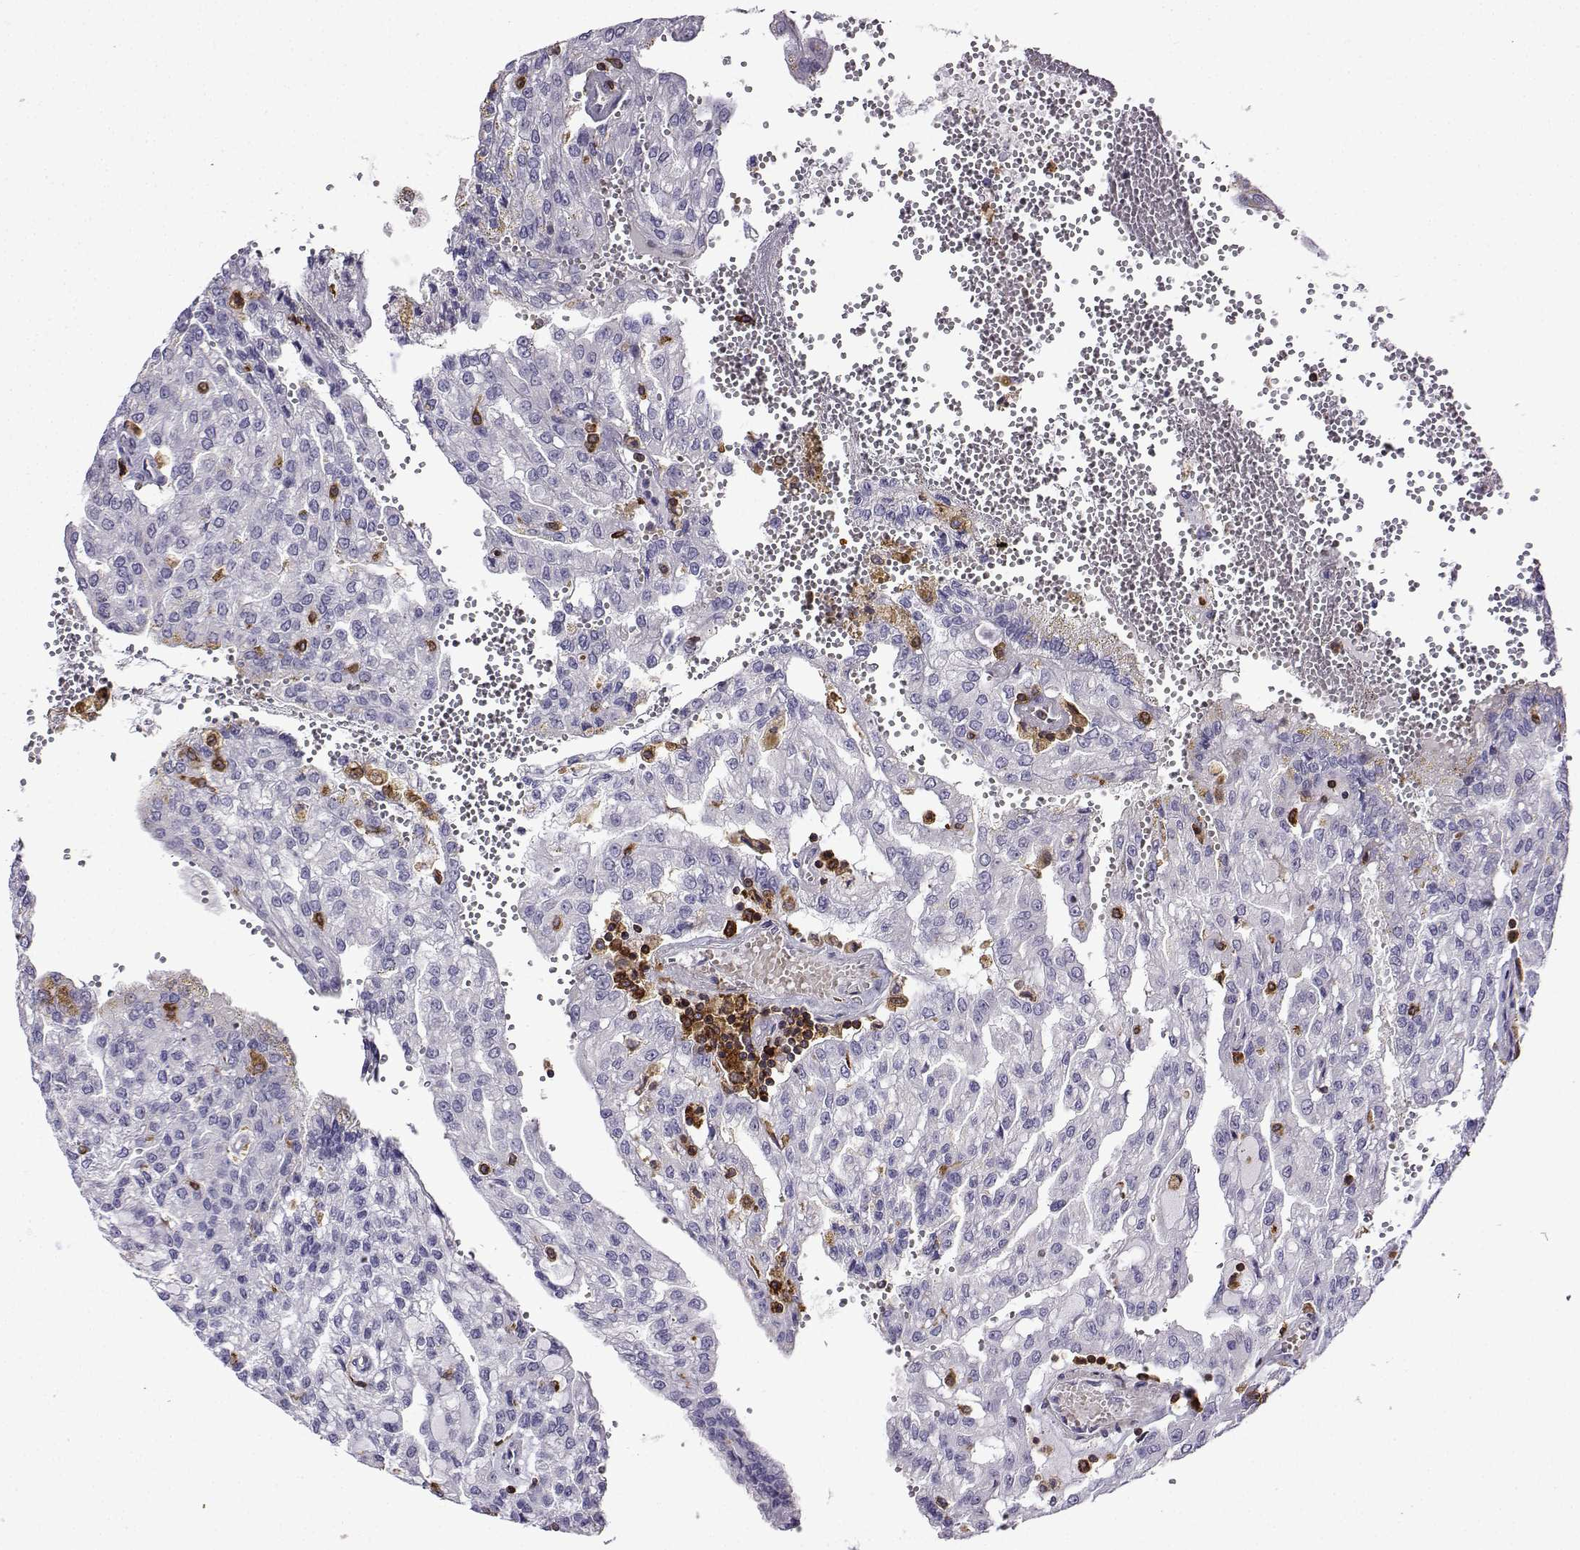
{"staining": {"intensity": "negative", "quantity": "none", "location": "none"}, "tissue": "renal cancer", "cell_type": "Tumor cells", "image_type": "cancer", "snomed": [{"axis": "morphology", "description": "Adenocarcinoma, NOS"}, {"axis": "topography", "description": "Kidney"}], "caption": "The IHC micrograph has no significant positivity in tumor cells of adenocarcinoma (renal) tissue. The staining is performed using DAB (3,3'-diaminobenzidine) brown chromogen with nuclei counter-stained in using hematoxylin.", "gene": "DOCK10", "patient": {"sex": "male", "age": 63}}